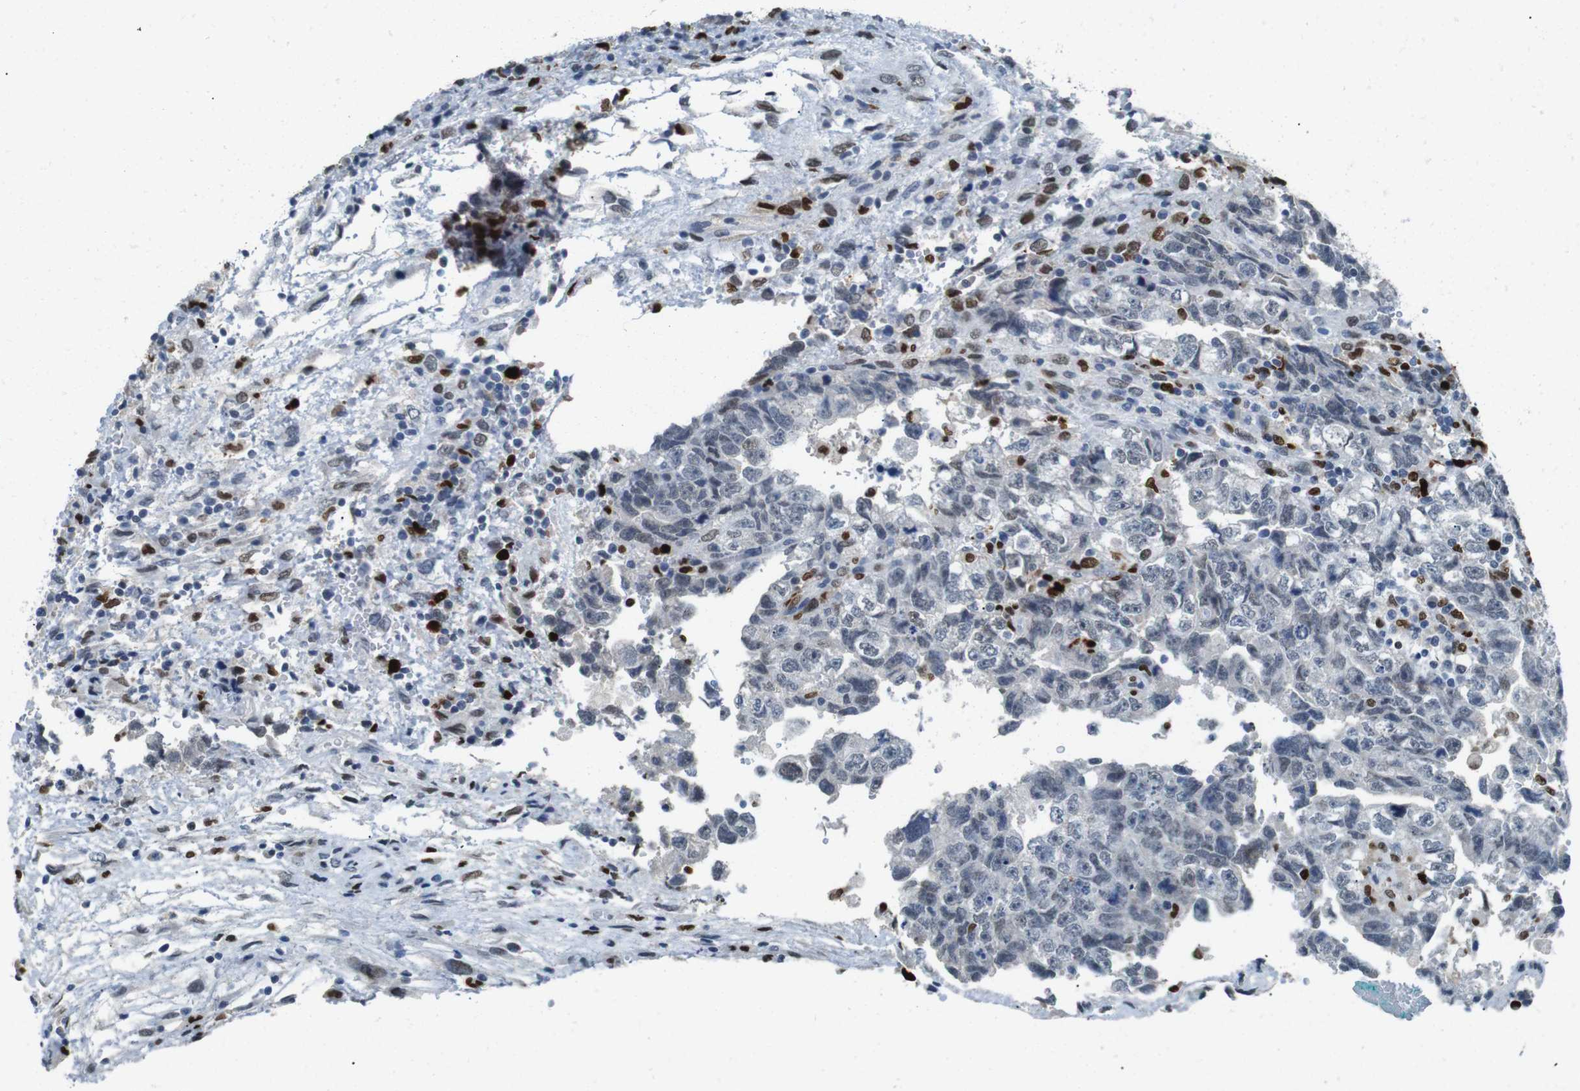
{"staining": {"intensity": "negative", "quantity": "none", "location": "none"}, "tissue": "testis cancer", "cell_type": "Tumor cells", "image_type": "cancer", "snomed": [{"axis": "morphology", "description": "Carcinoma, Embryonal, NOS"}, {"axis": "topography", "description": "Testis"}], "caption": "Tumor cells are negative for brown protein staining in testis cancer.", "gene": "IRF8", "patient": {"sex": "male", "age": 36}}